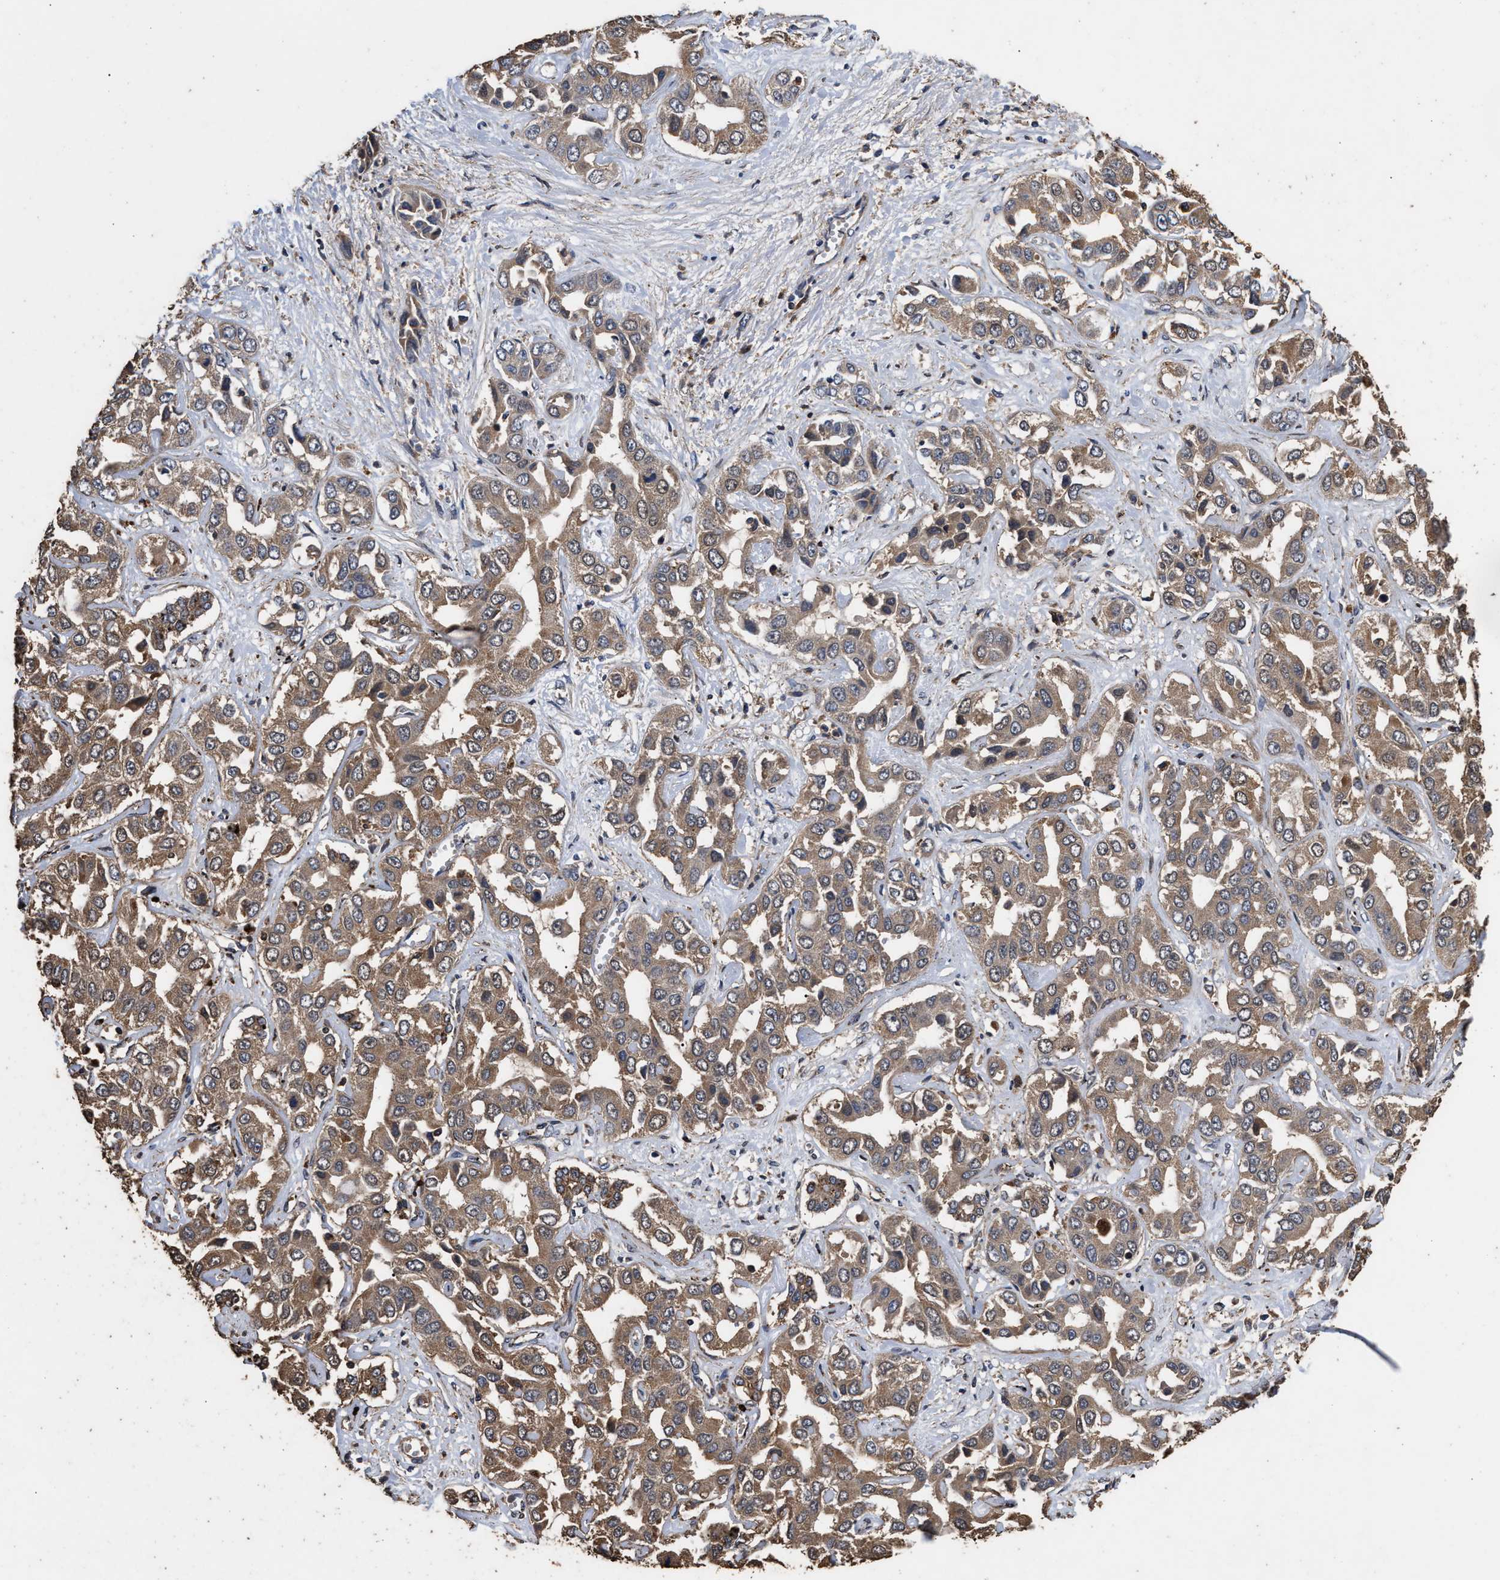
{"staining": {"intensity": "weak", "quantity": ">75%", "location": "cytoplasmic/membranous"}, "tissue": "liver cancer", "cell_type": "Tumor cells", "image_type": "cancer", "snomed": [{"axis": "morphology", "description": "Cholangiocarcinoma"}, {"axis": "topography", "description": "Liver"}], "caption": "Immunohistochemistry micrograph of liver cholangiocarcinoma stained for a protein (brown), which shows low levels of weak cytoplasmic/membranous positivity in about >75% of tumor cells.", "gene": "KYAT1", "patient": {"sex": "female", "age": 52}}